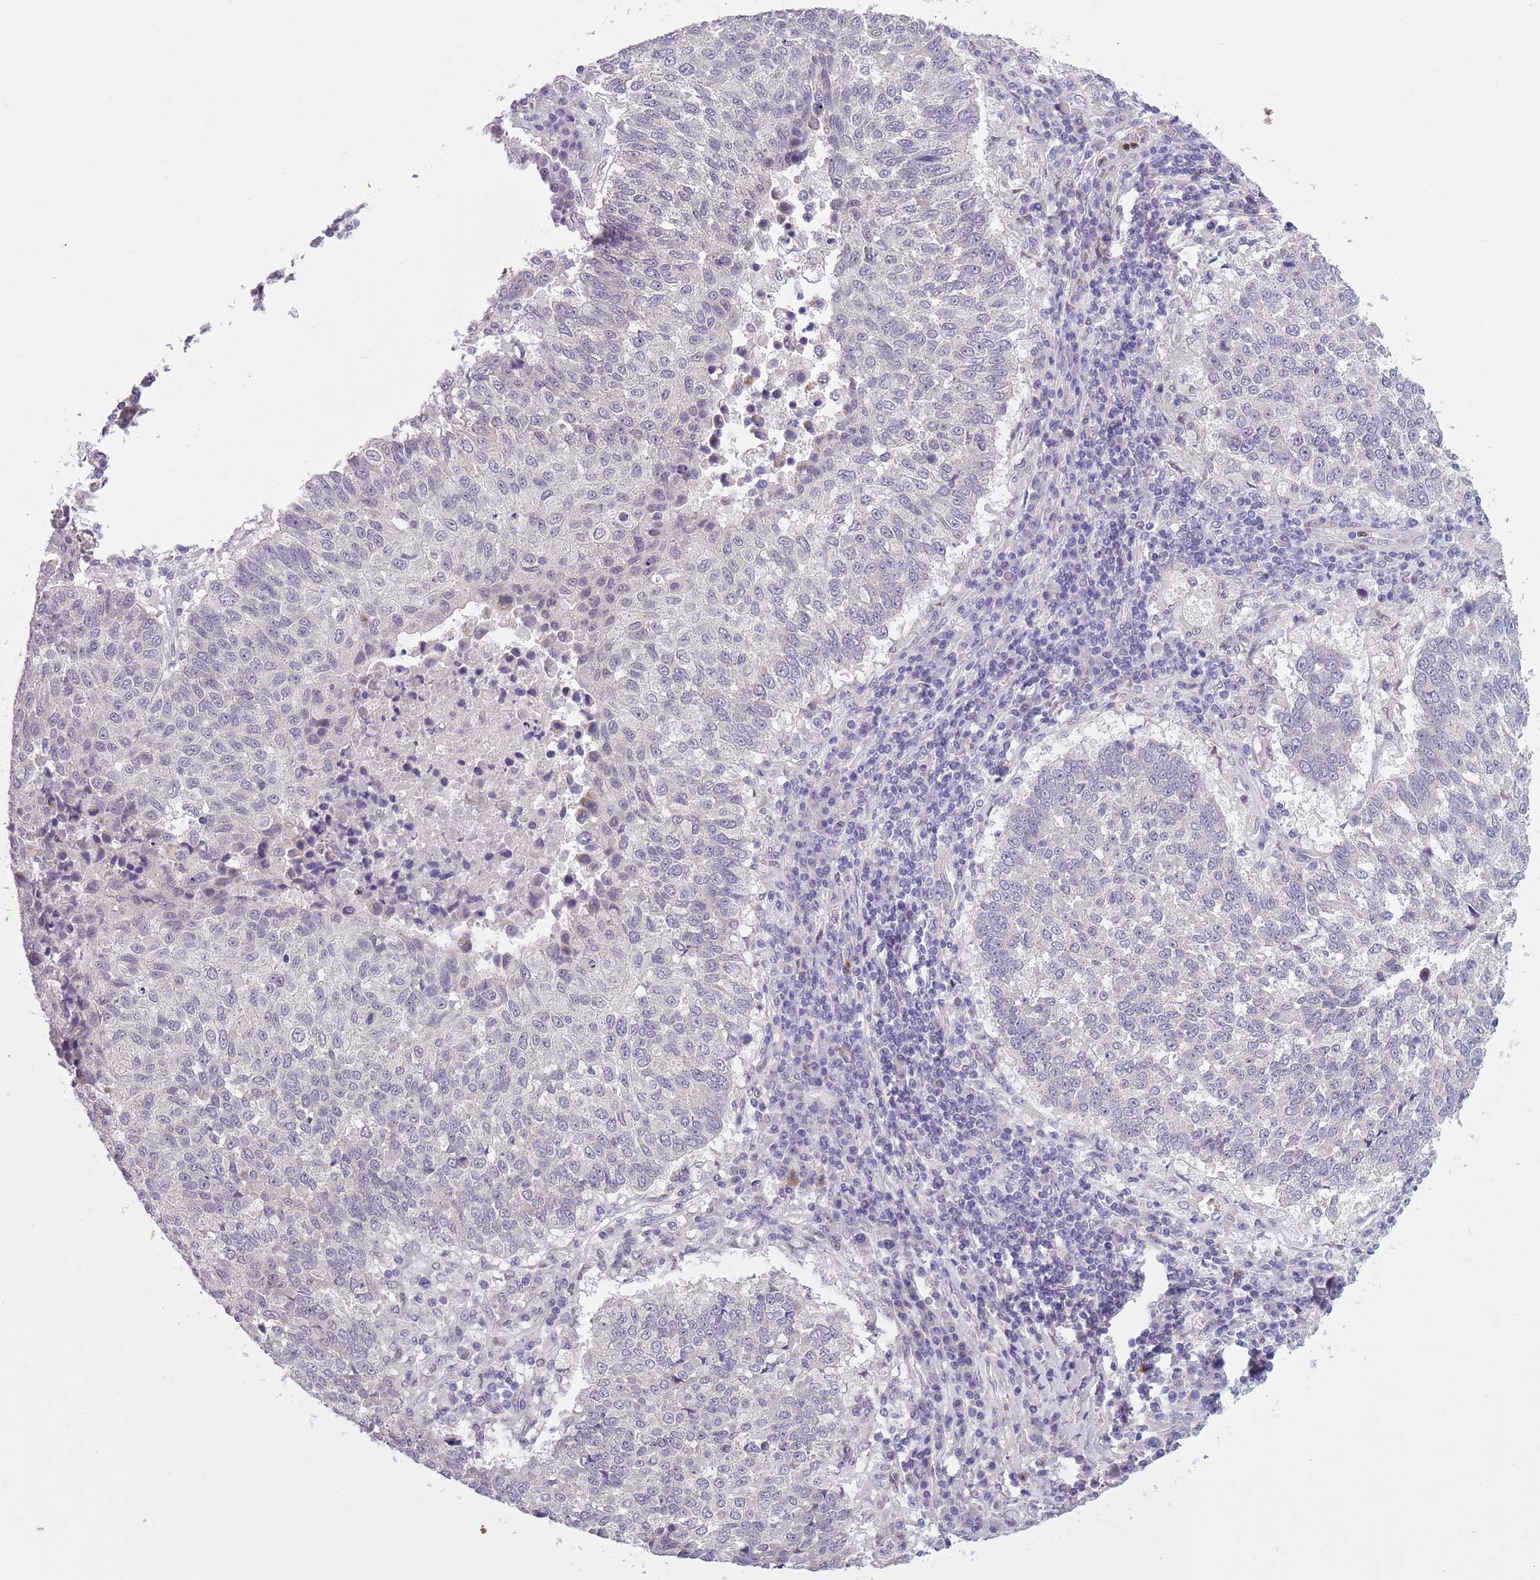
{"staining": {"intensity": "negative", "quantity": "none", "location": "none"}, "tissue": "lung cancer", "cell_type": "Tumor cells", "image_type": "cancer", "snomed": [{"axis": "morphology", "description": "Squamous cell carcinoma, NOS"}, {"axis": "topography", "description": "Lung"}], "caption": "An IHC image of lung cancer is shown. There is no staining in tumor cells of lung cancer.", "gene": "ADCY7", "patient": {"sex": "male", "age": 73}}